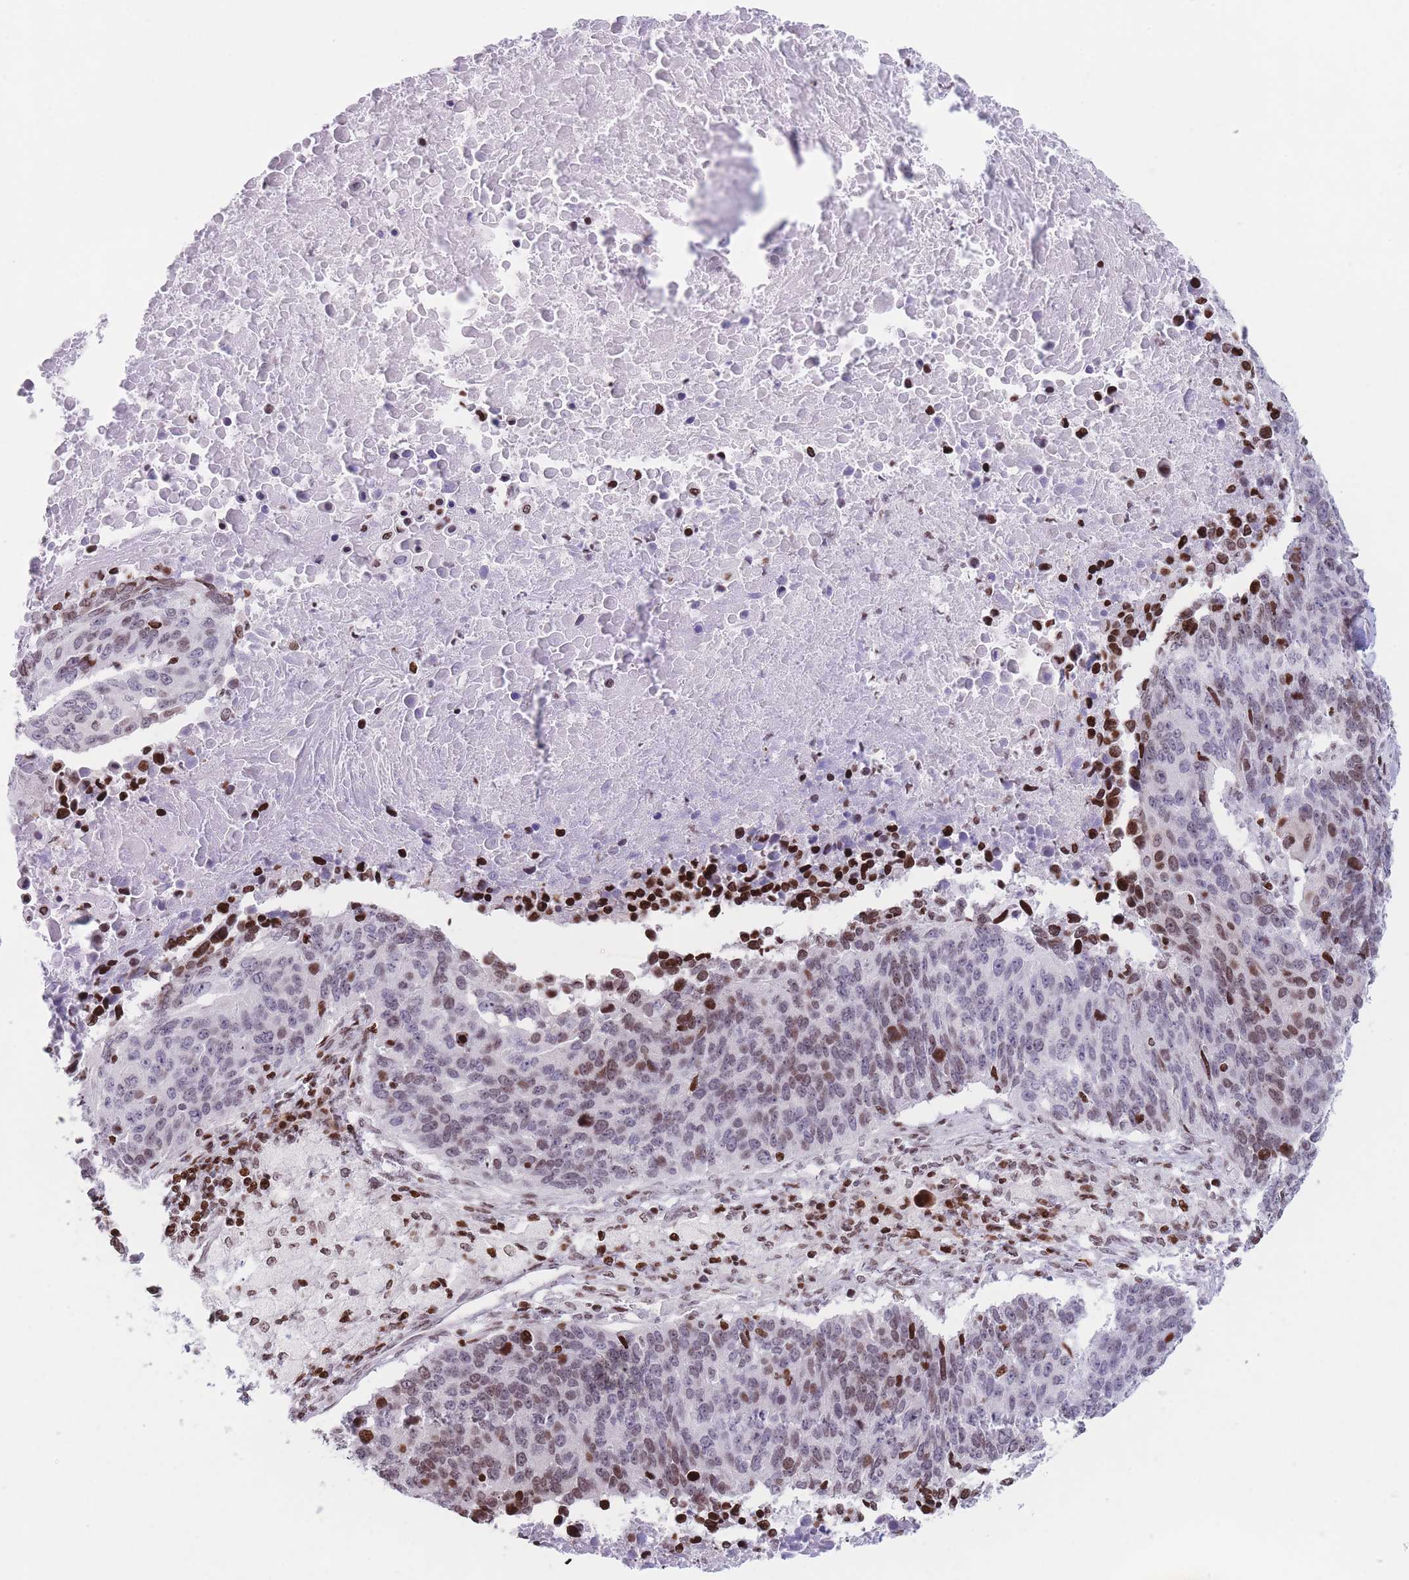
{"staining": {"intensity": "moderate", "quantity": "25%-75%", "location": "nuclear"}, "tissue": "lung cancer", "cell_type": "Tumor cells", "image_type": "cancer", "snomed": [{"axis": "morphology", "description": "Normal tissue, NOS"}, {"axis": "morphology", "description": "Squamous cell carcinoma, NOS"}, {"axis": "topography", "description": "Lymph node"}, {"axis": "topography", "description": "Lung"}], "caption": "DAB (3,3'-diaminobenzidine) immunohistochemical staining of human lung squamous cell carcinoma displays moderate nuclear protein staining in about 25%-75% of tumor cells.", "gene": "AK9", "patient": {"sex": "male", "age": 66}}